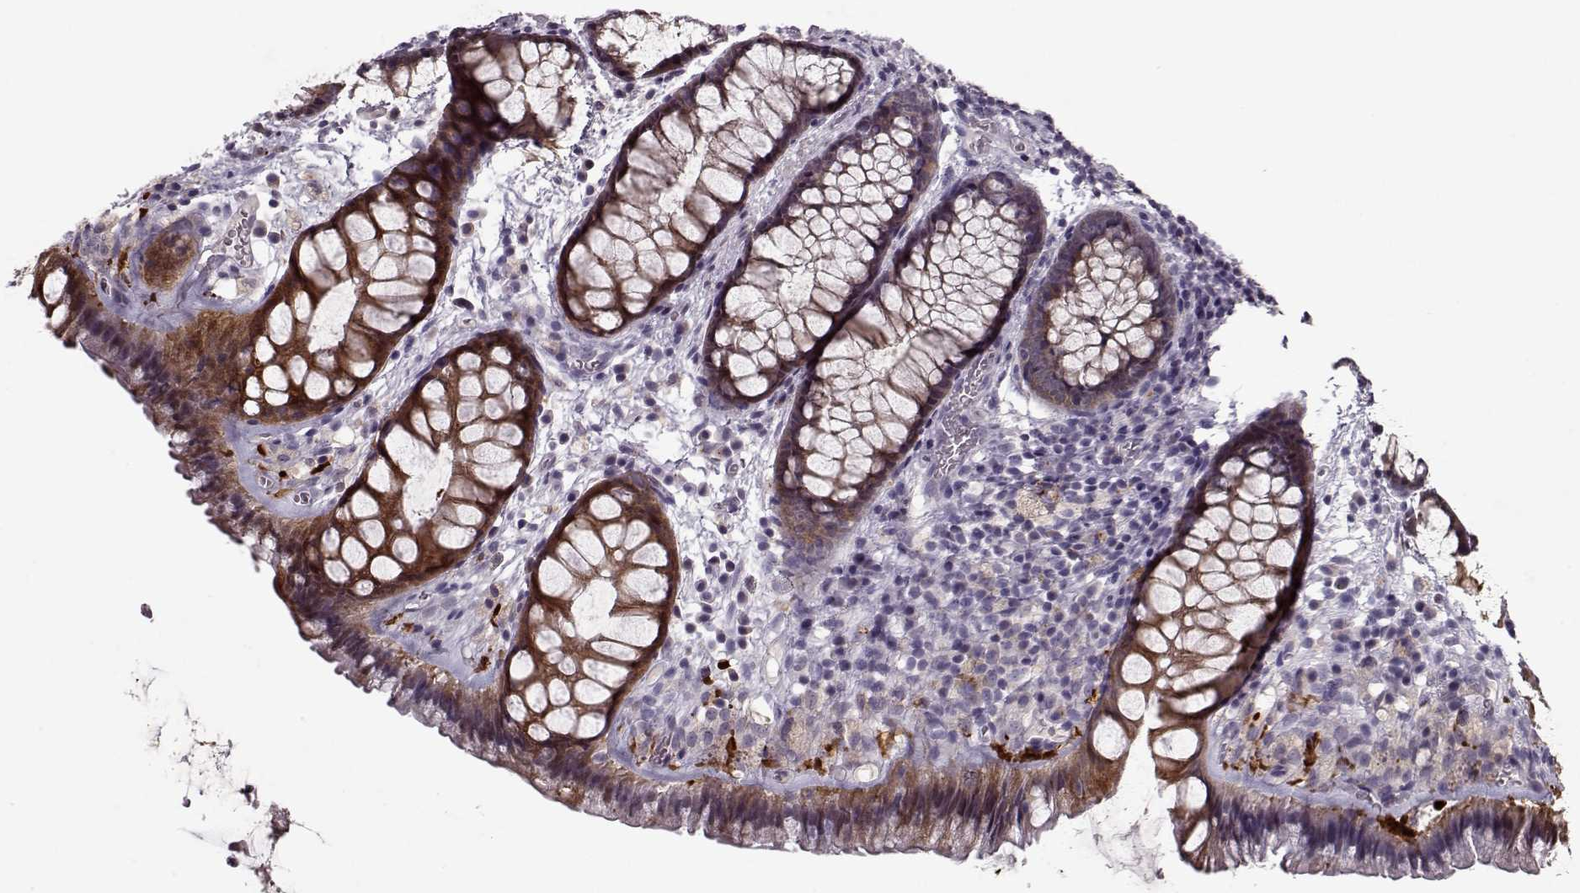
{"staining": {"intensity": "moderate", "quantity": ">75%", "location": "cytoplasmic/membranous"}, "tissue": "rectum", "cell_type": "Glandular cells", "image_type": "normal", "snomed": [{"axis": "morphology", "description": "Normal tissue, NOS"}, {"axis": "topography", "description": "Rectum"}], "caption": "A high-resolution micrograph shows immunohistochemistry staining of normal rectum, which exhibits moderate cytoplasmic/membranous expression in about >75% of glandular cells.", "gene": "ACOT11", "patient": {"sex": "female", "age": 62}}